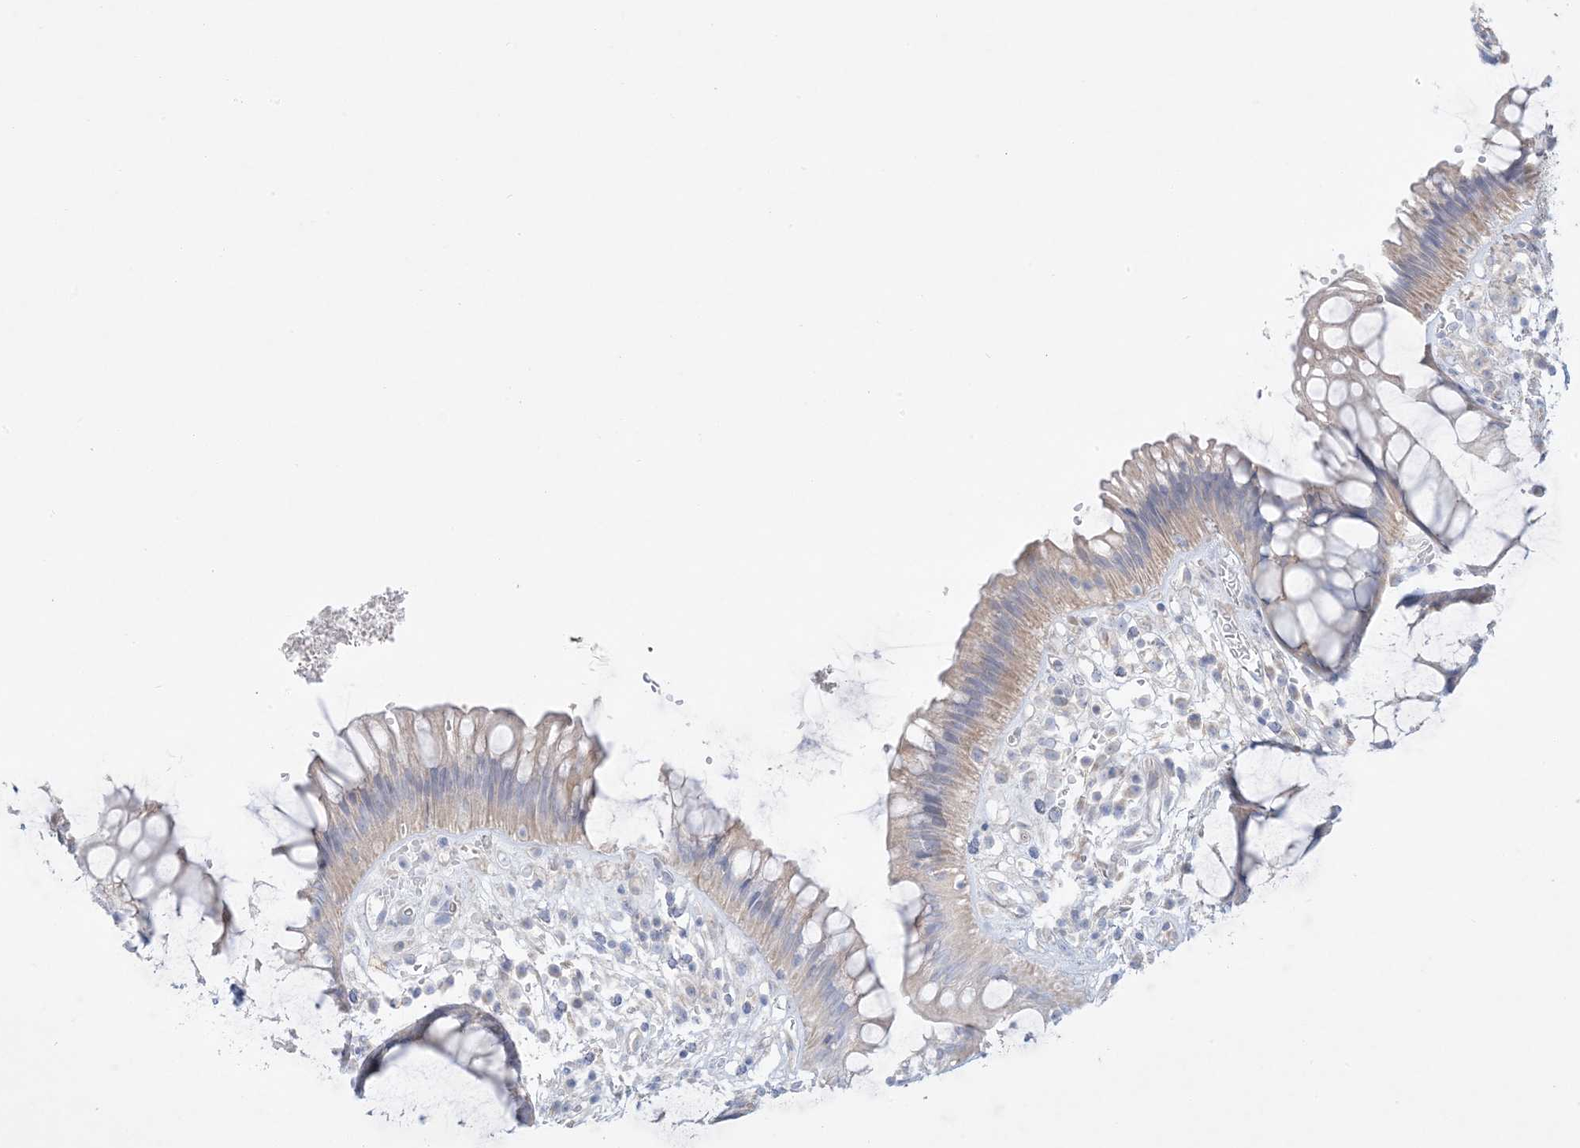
{"staining": {"intensity": "weak", "quantity": "<25%", "location": "cytoplasmic/membranous"}, "tissue": "rectum", "cell_type": "Glandular cells", "image_type": "normal", "snomed": [{"axis": "morphology", "description": "Normal tissue, NOS"}, {"axis": "topography", "description": "Rectum"}], "caption": "This is a micrograph of IHC staining of normal rectum, which shows no positivity in glandular cells.", "gene": "FAM184A", "patient": {"sex": "male", "age": 51}}